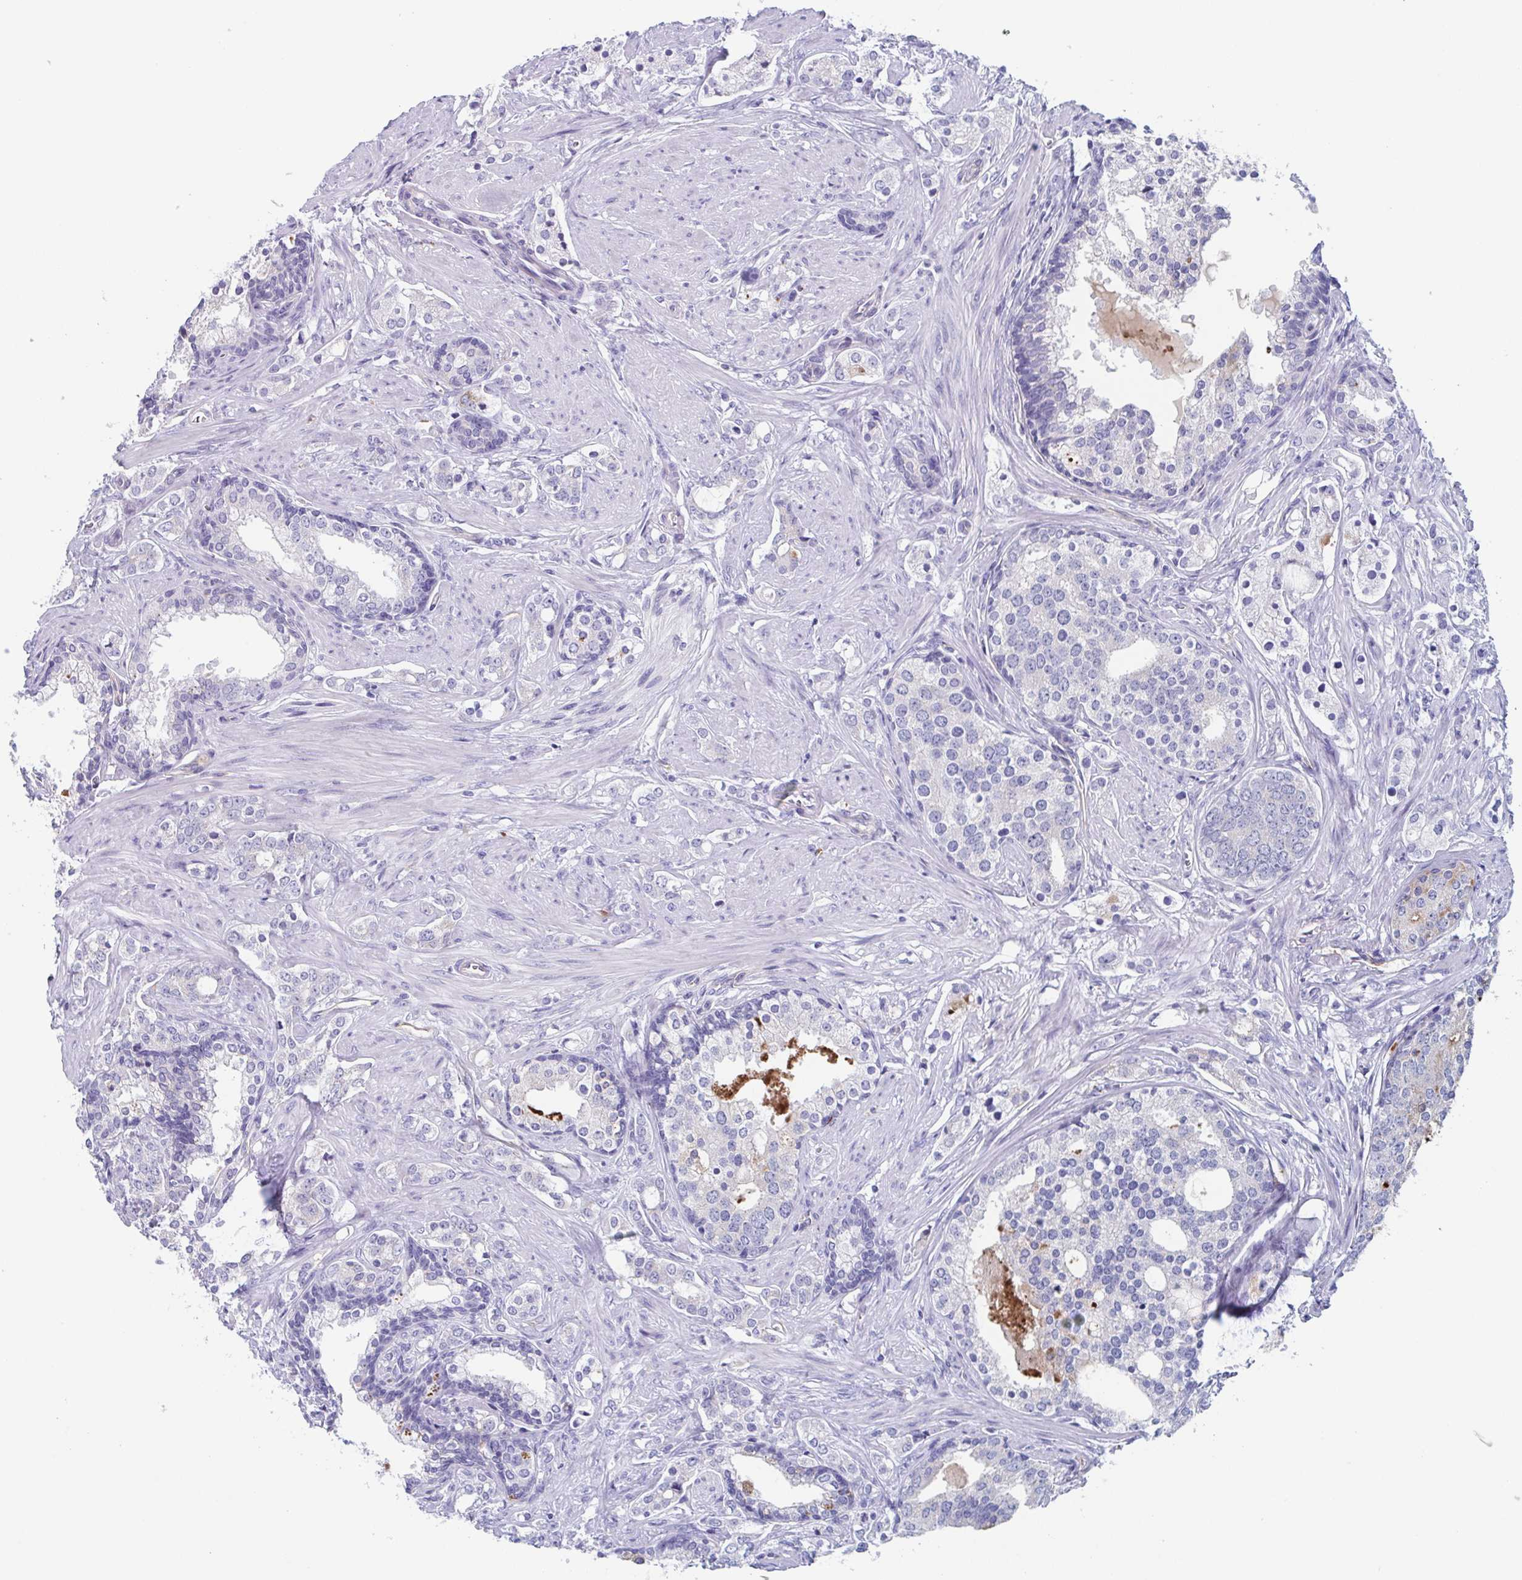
{"staining": {"intensity": "negative", "quantity": "none", "location": "none"}, "tissue": "prostate cancer", "cell_type": "Tumor cells", "image_type": "cancer", "snomed": [{"axis": "morphology", "description": "Adenocarcinoma, Medium grade"}, {"axis": "topography", "description": "Prostate"}], "caption": "This is an IHC micrograph of medium-grade adenocarcinoma (prostate). There is no staining in tumor cells.", "gene": "LYRM2", "patient": {"sex": "male", "age": 57}}